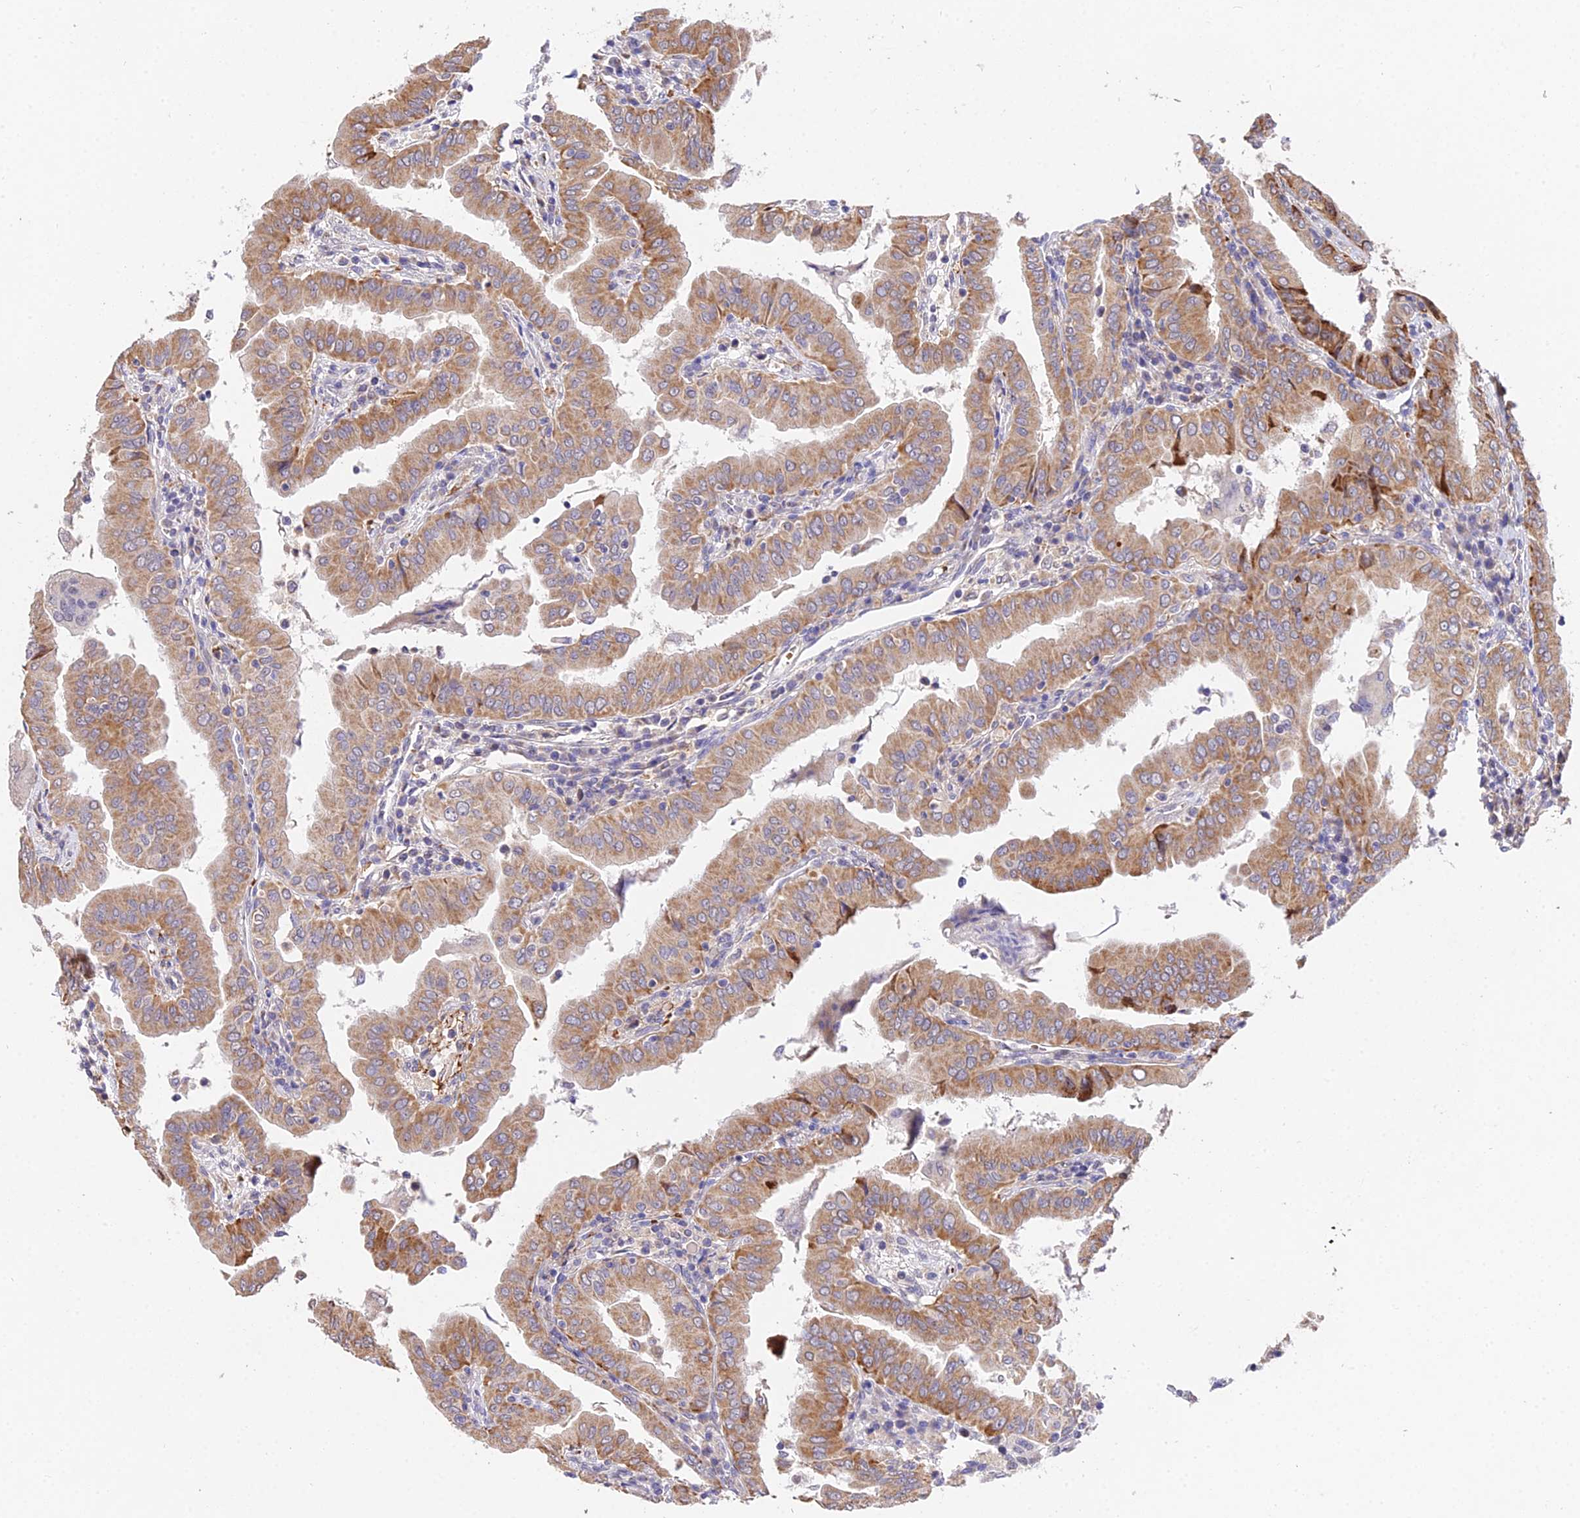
{"staining": {"intensity": "moderate", "quantity": ">75%", "location": "cytoplasmic/membranous"}, "tissue": "thyroid cancer", "cell_type": "Tumor cells", "image_type": "cancer", "snomed": [{"axis": "morphology", "description": "Papillary adenocarcinoma, NOS"}, {"axis": "topography", "description": "Thyroid gland"}], "caption": "This histopathology image reveals thyroid cancer (papillary adenocarcinoma) stained with immunohistochemistry to label a protein in brown. The cytoplasmic/membranous of tumor cells show moderate positivity for the protein. Nuclei are counter-stained blue.", "gene": "WDR5B", "patient": {"sex": "male", "age": 33}}